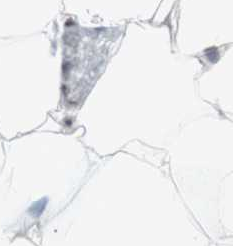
{"staining": {"intensity": "moderate", "quantity": "25%-75%", "location": "nuclear"}, "tissue": "adipose tissue", "cell_type": "Adipocytes", "image_type": "normal", "snomed": [{"axis": "morphology", "description": "Normal tissue, NOS"}, {"axis": "topography", "description": "Breast"}, {"axis": "topography", "description": "Adipose tissue"}], "caption": "Immunohistochemistry (IHC) (DAB (3,3'-diaminobenzidine)) staining of normal adipose tissue displays moderate nuclear protein positivity in approximately 25%-75% of adipocytes.", "gene": "SNRPB", "patient": {"sex": "female", "age": 25}}